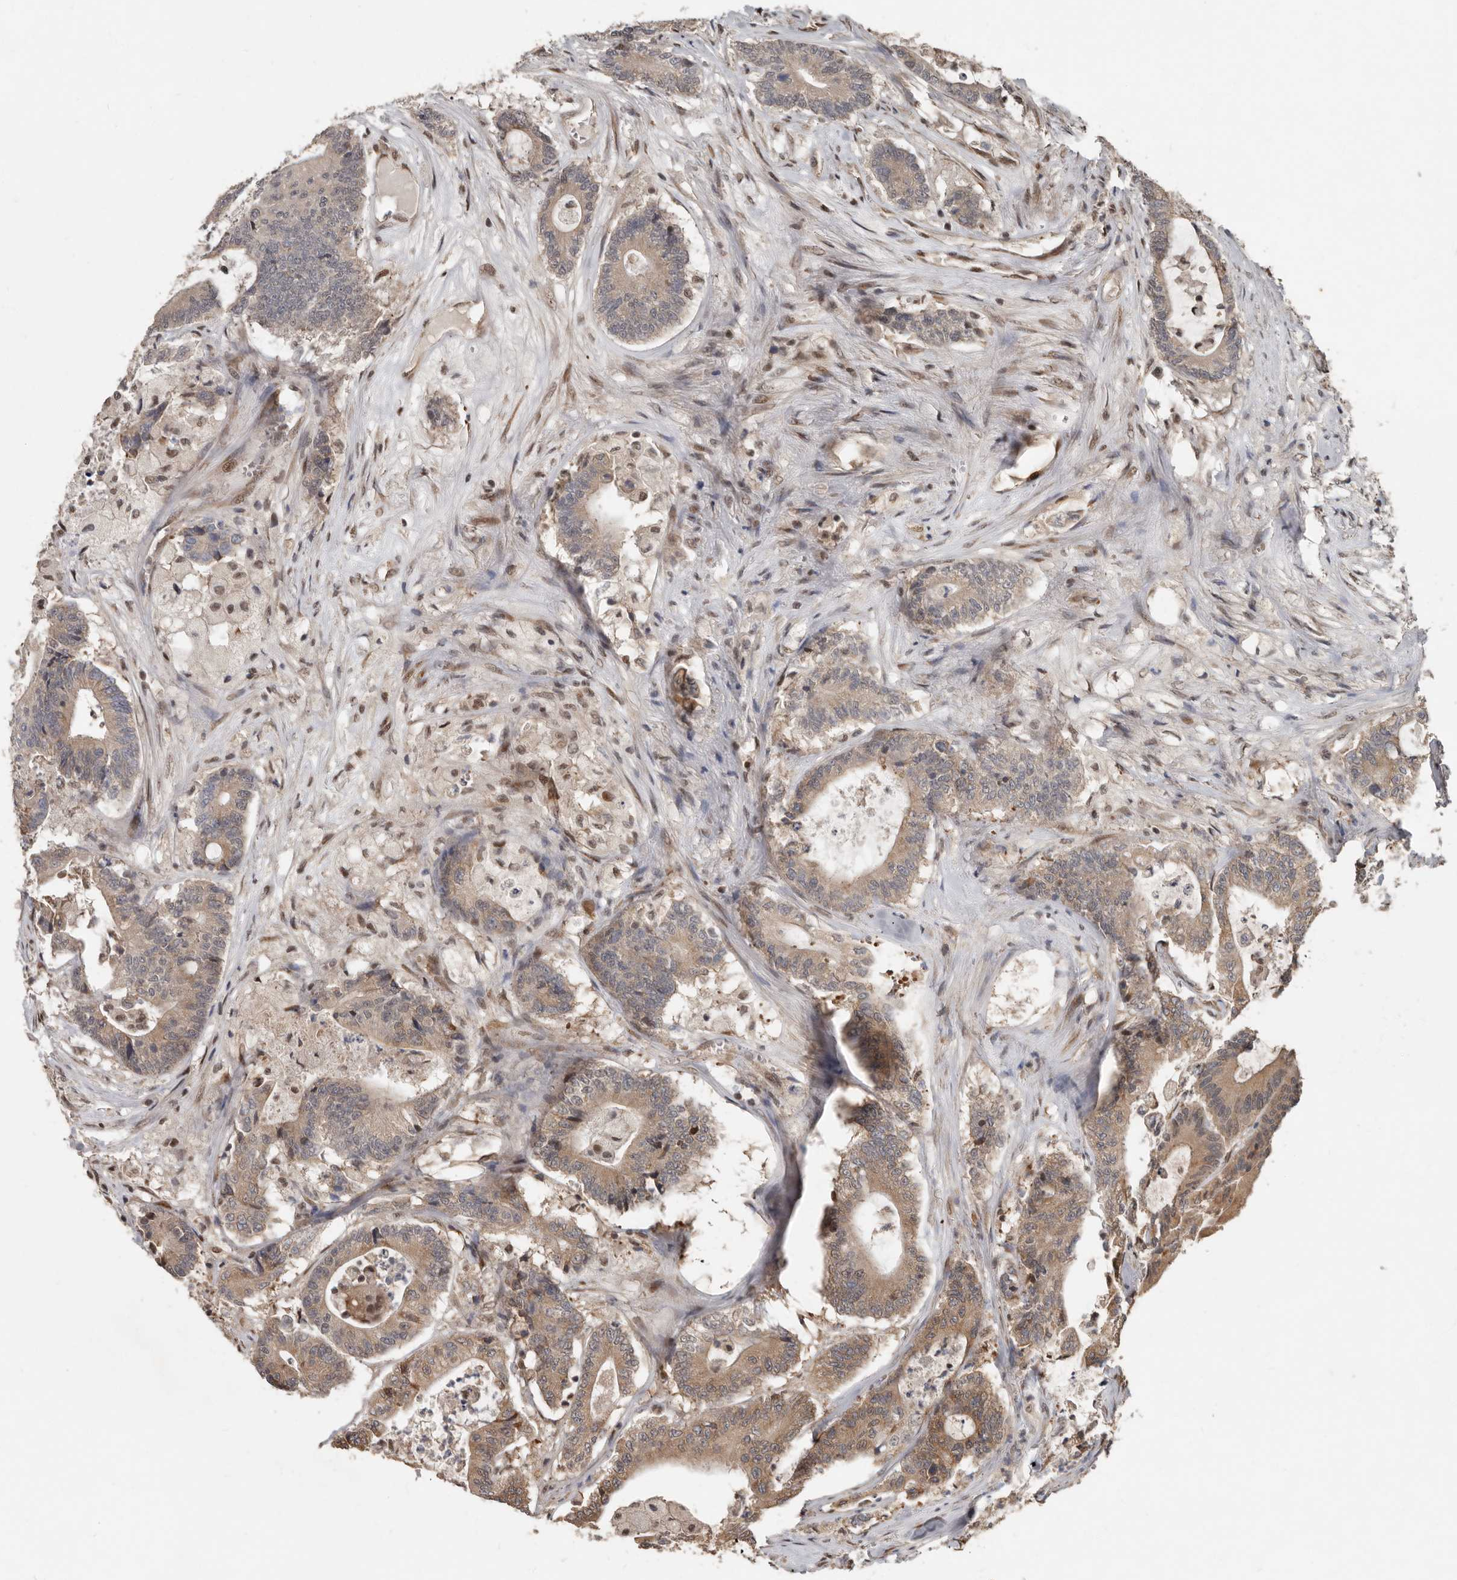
{"staining": {"intensity": "moderate", "quantity": "25%-75%", "location": "cytoplasmic/membranous"}, "tissue": "colorectal cancer", "cell_type": "Tumor cells", "image_type": "cancer", "snomed": [{"axis": "morphology", "description": "Adenocarcinoma, NOS"}, {"axis": "topography", "description": "Colon"}], "caption": "Tumor cells reveal moderate cytoplasmic/membranous positivity in approximately 25%-75% of cells in adenocarcinoma (colorectal).", "gene": "LRGUK", "patient": {"sex": "female", "age": 84}}